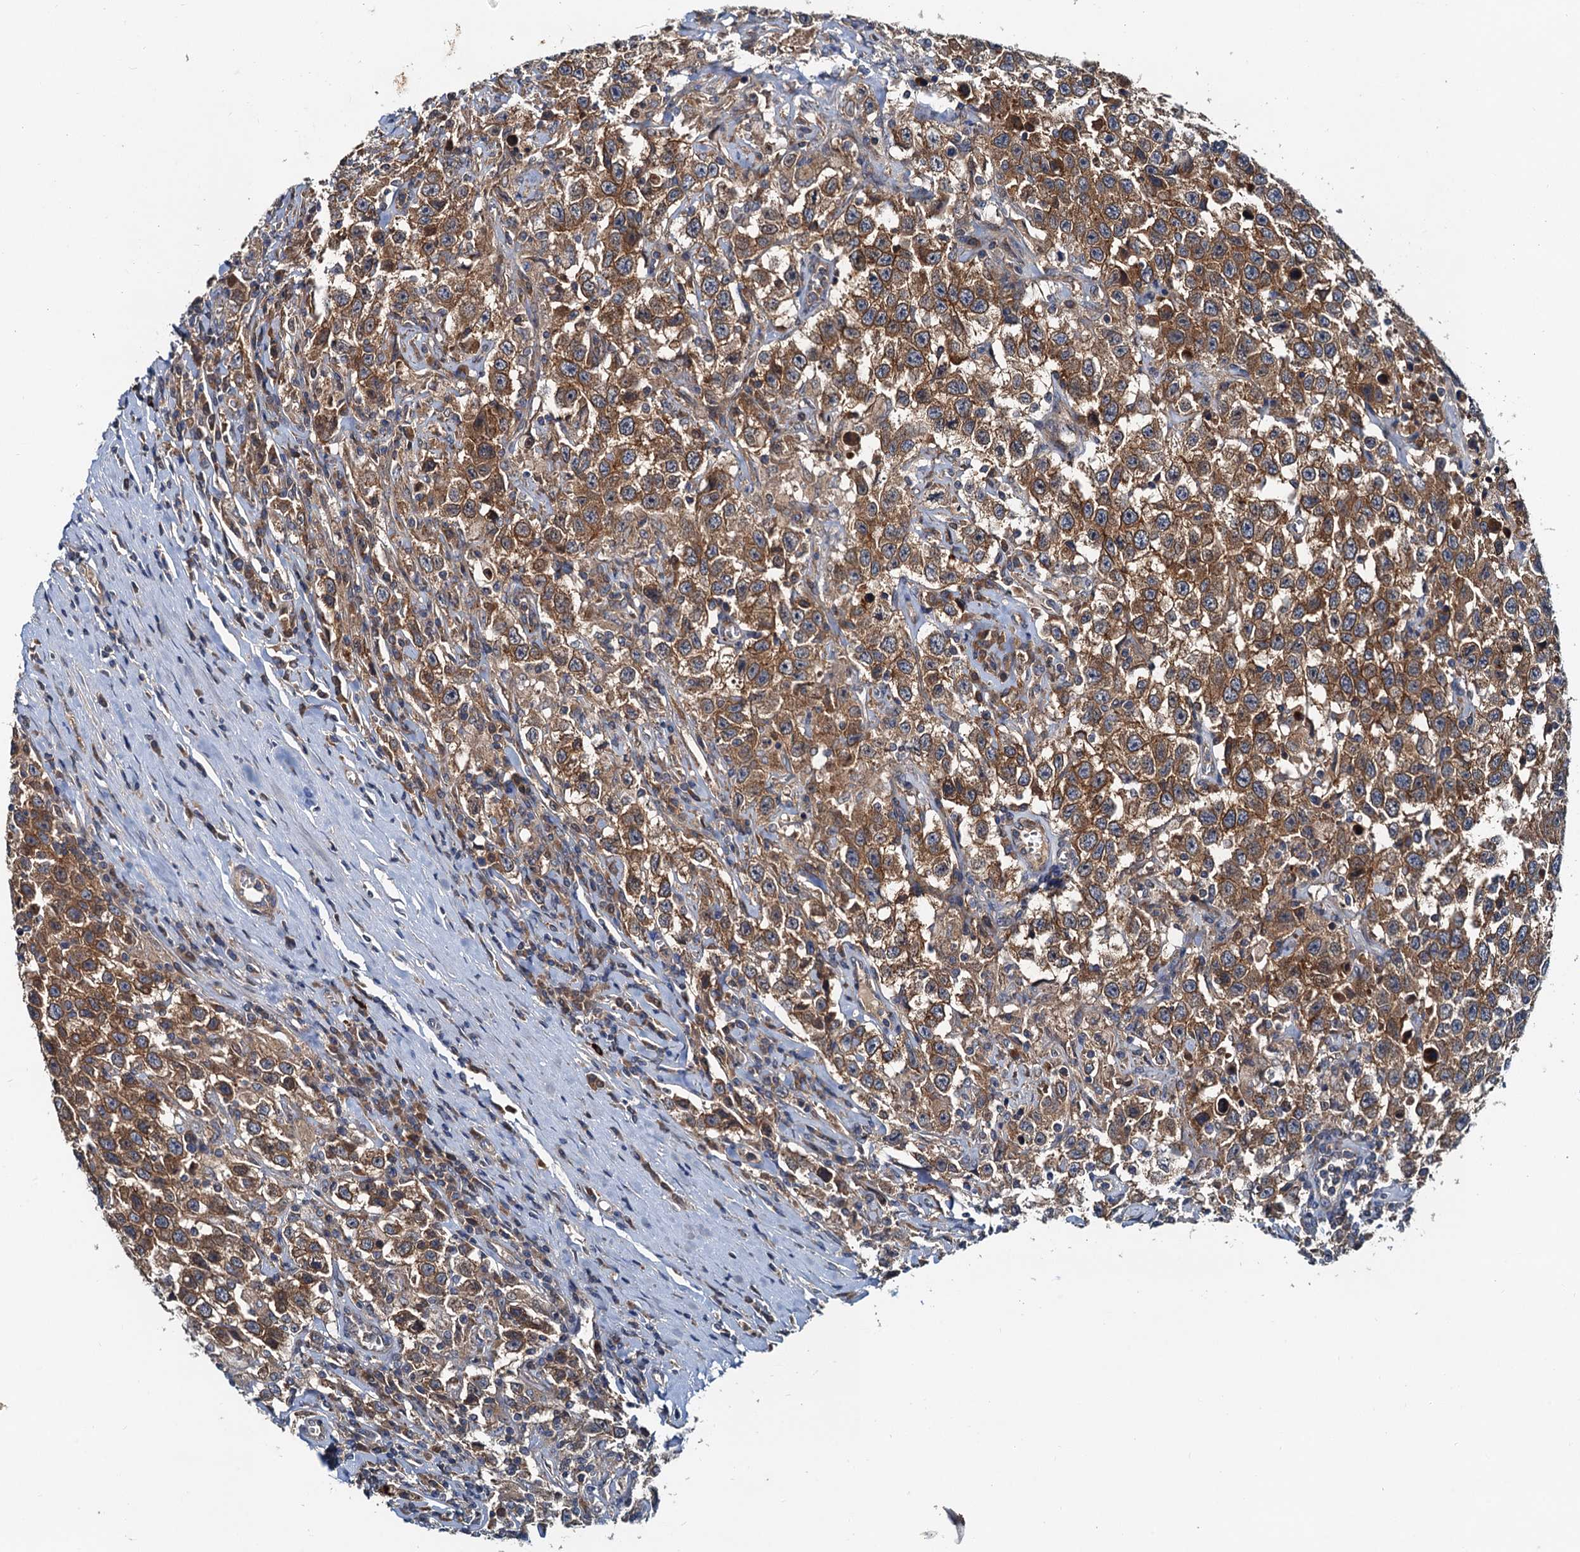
{"staining": {"intensity": "moderate", "quantity": ">75%", "location": "cytoplasmic/membranous"}, "tissue": "testis cancer", "cell_type": "Tumor cells", "image_type": "cancer", "snomed": [{"axis": "morphology", "description": "Seminoma, NOS"}, {"axis": "topography", "description": "Testis"}], "caption": "Immunohistochemistry (IHC) of human testis cancer shows medium levels of moderate cytoplasmic/membranous expression in approximately >75% of tumor cells.", "gene": "EFL1", "patient": {"sex": "male", "age": 41}}